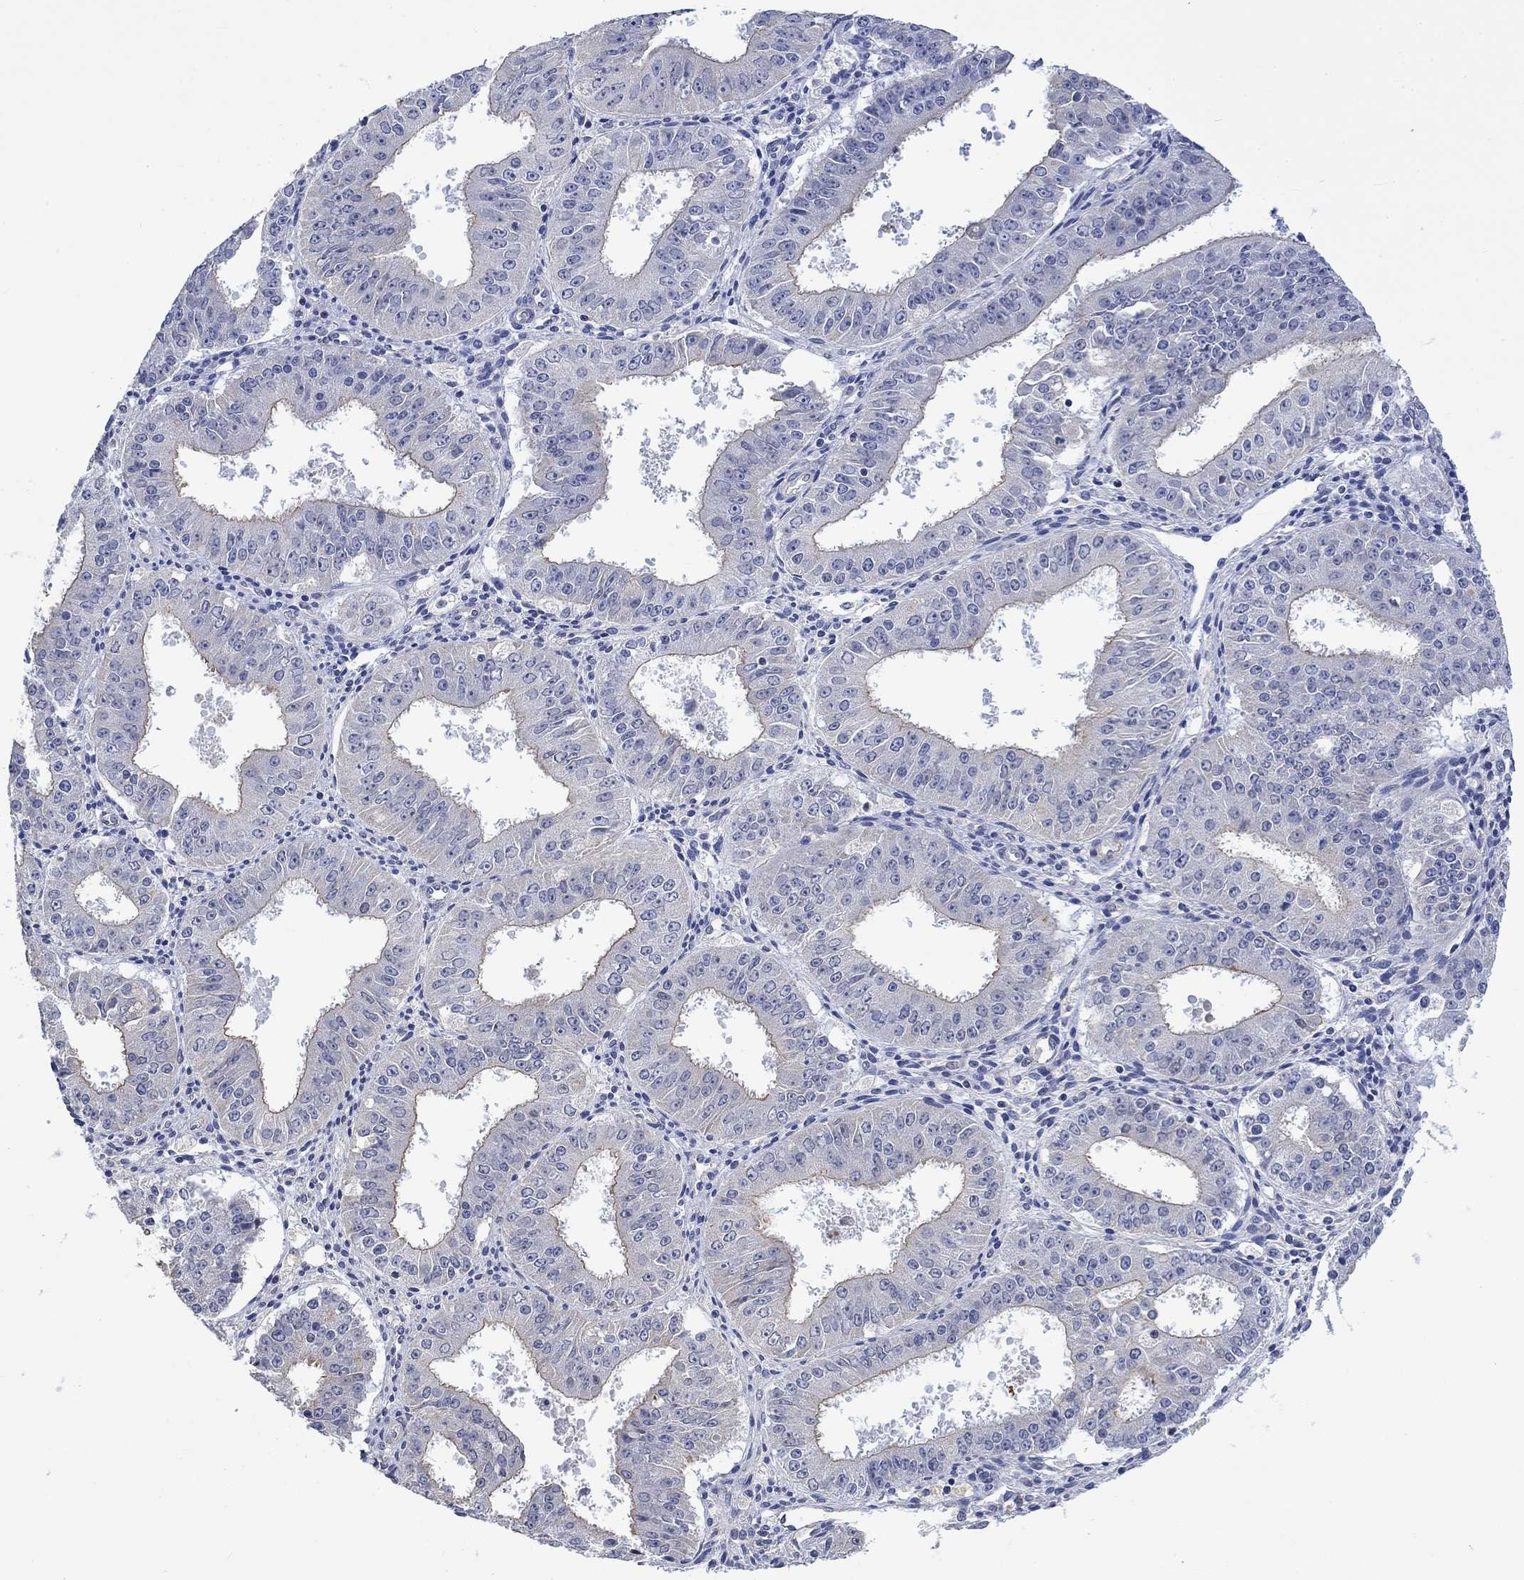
{"staining": {"intensity": "weak", "quantity": "25%-75%", "location": "cytoplasmic/membranous"}, "tissue": "ovarian cancer", "cell_type": "Tumor cells", "image_type": "cancer", "snomed": [{"axis": "morphology", "description": "Carcinoma, endometroid"}, {"axis": "topography", "description": "Ovary"}], "caption": "This is an image of IHC staining of ovarian cancer (endometroid carcinoma), which shows weak staining in the cytoplasmic/membranous of tumor cells.", "gene": "AGRP", "patient": {"sex": "female", "age": 42}}